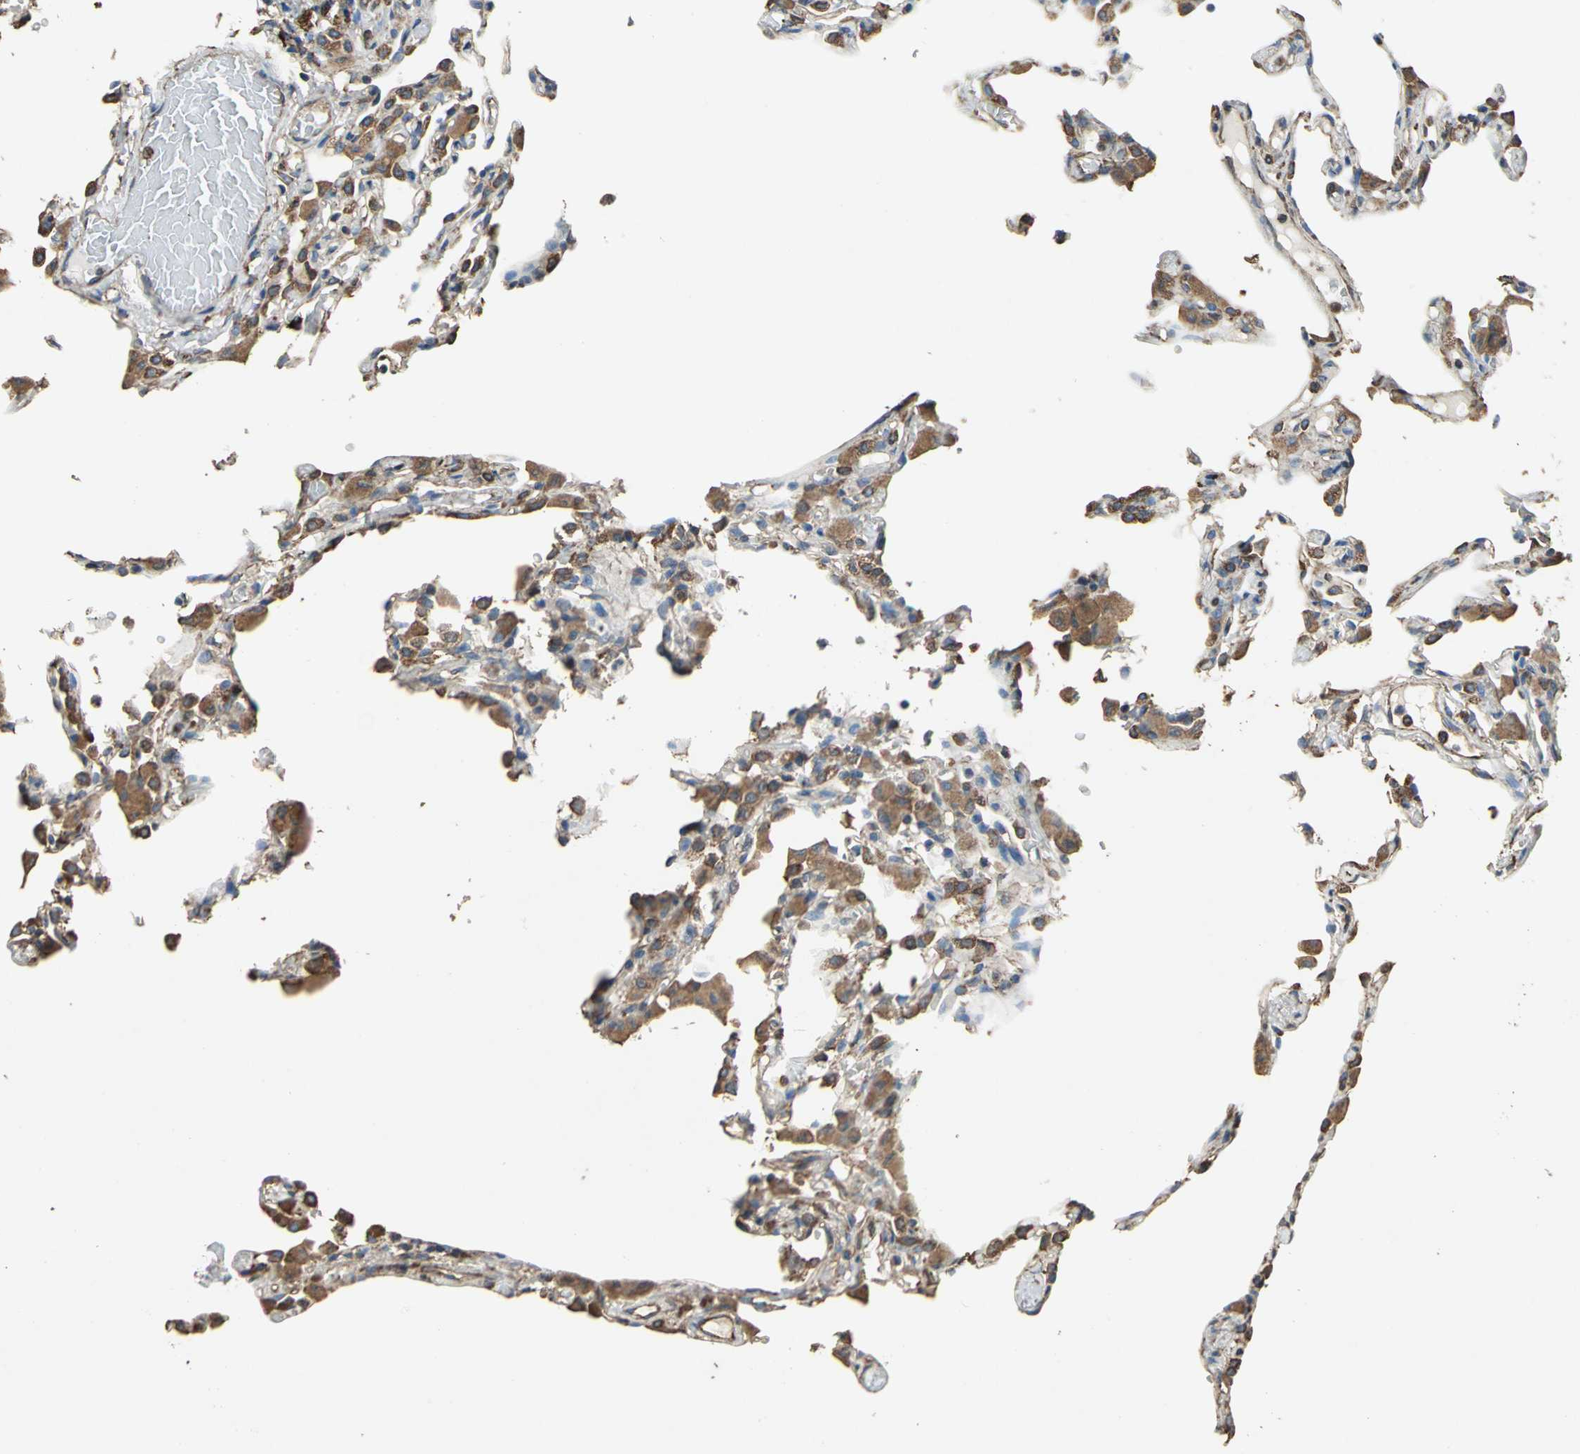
{"staining": {"intensity": "moderate", "quantity": "25%-75%", "location": "cytoplasmic/membranous"}, "tissue": "lung", "cell_type": "Alveolar cells", "image_type": "normal", "snomed": [{"axis": "morphology", "description": "Normal tissue, NOS"}, {"axis": "topography", "description": "Lung"}], "caption": "The photomicrograph shows immunohistochemical staining of benign lung. There is moderate cytoplasmic/membranous positivity is appreciated in about 25%-75% of alveolar cells. Immunohistochemistry (ihc) stains the protein in brown and the nuclei are stained blue.", "gene": "GPANK1", "patient": {"sex": "female", "age": 49}}